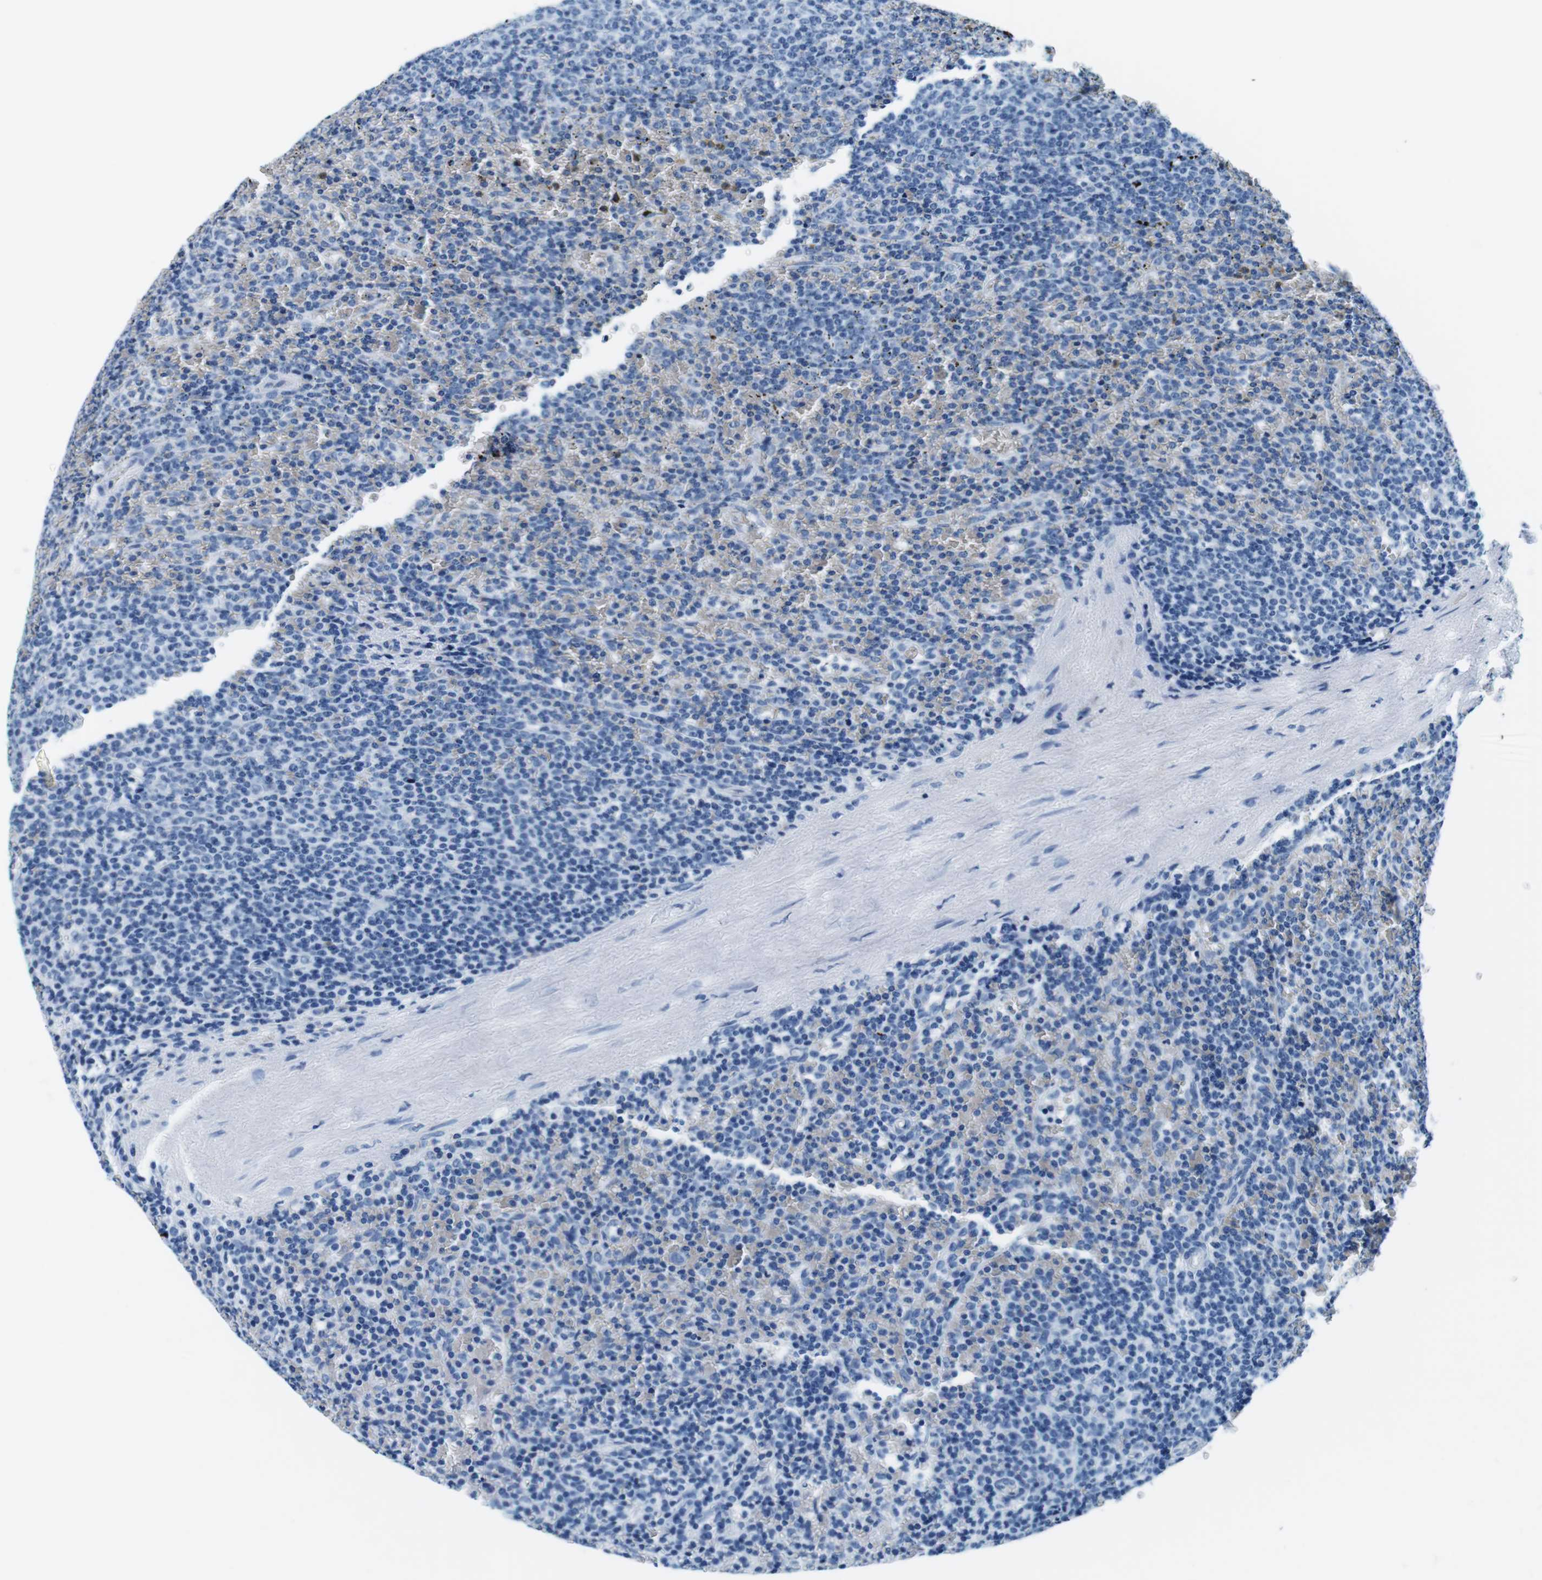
{"staining": {"intensity": "negative", "quantity": "none", "location": "none"}, "tissue": "lymphoma", "cell_type": "Tumor cells", "image_type": "cancer", "snomed": [{"axis": "morphology", "description": "Malignant lymphoma, non-Hodgkin's type, Low grade"}, {"axis": "topography", "description": "Spleen"}], "caption": "The image exhibits no significant expression in tumor cells of lymphoma.", "gene": "ELANE", "patient": {"sex": "female", "age": 77}}